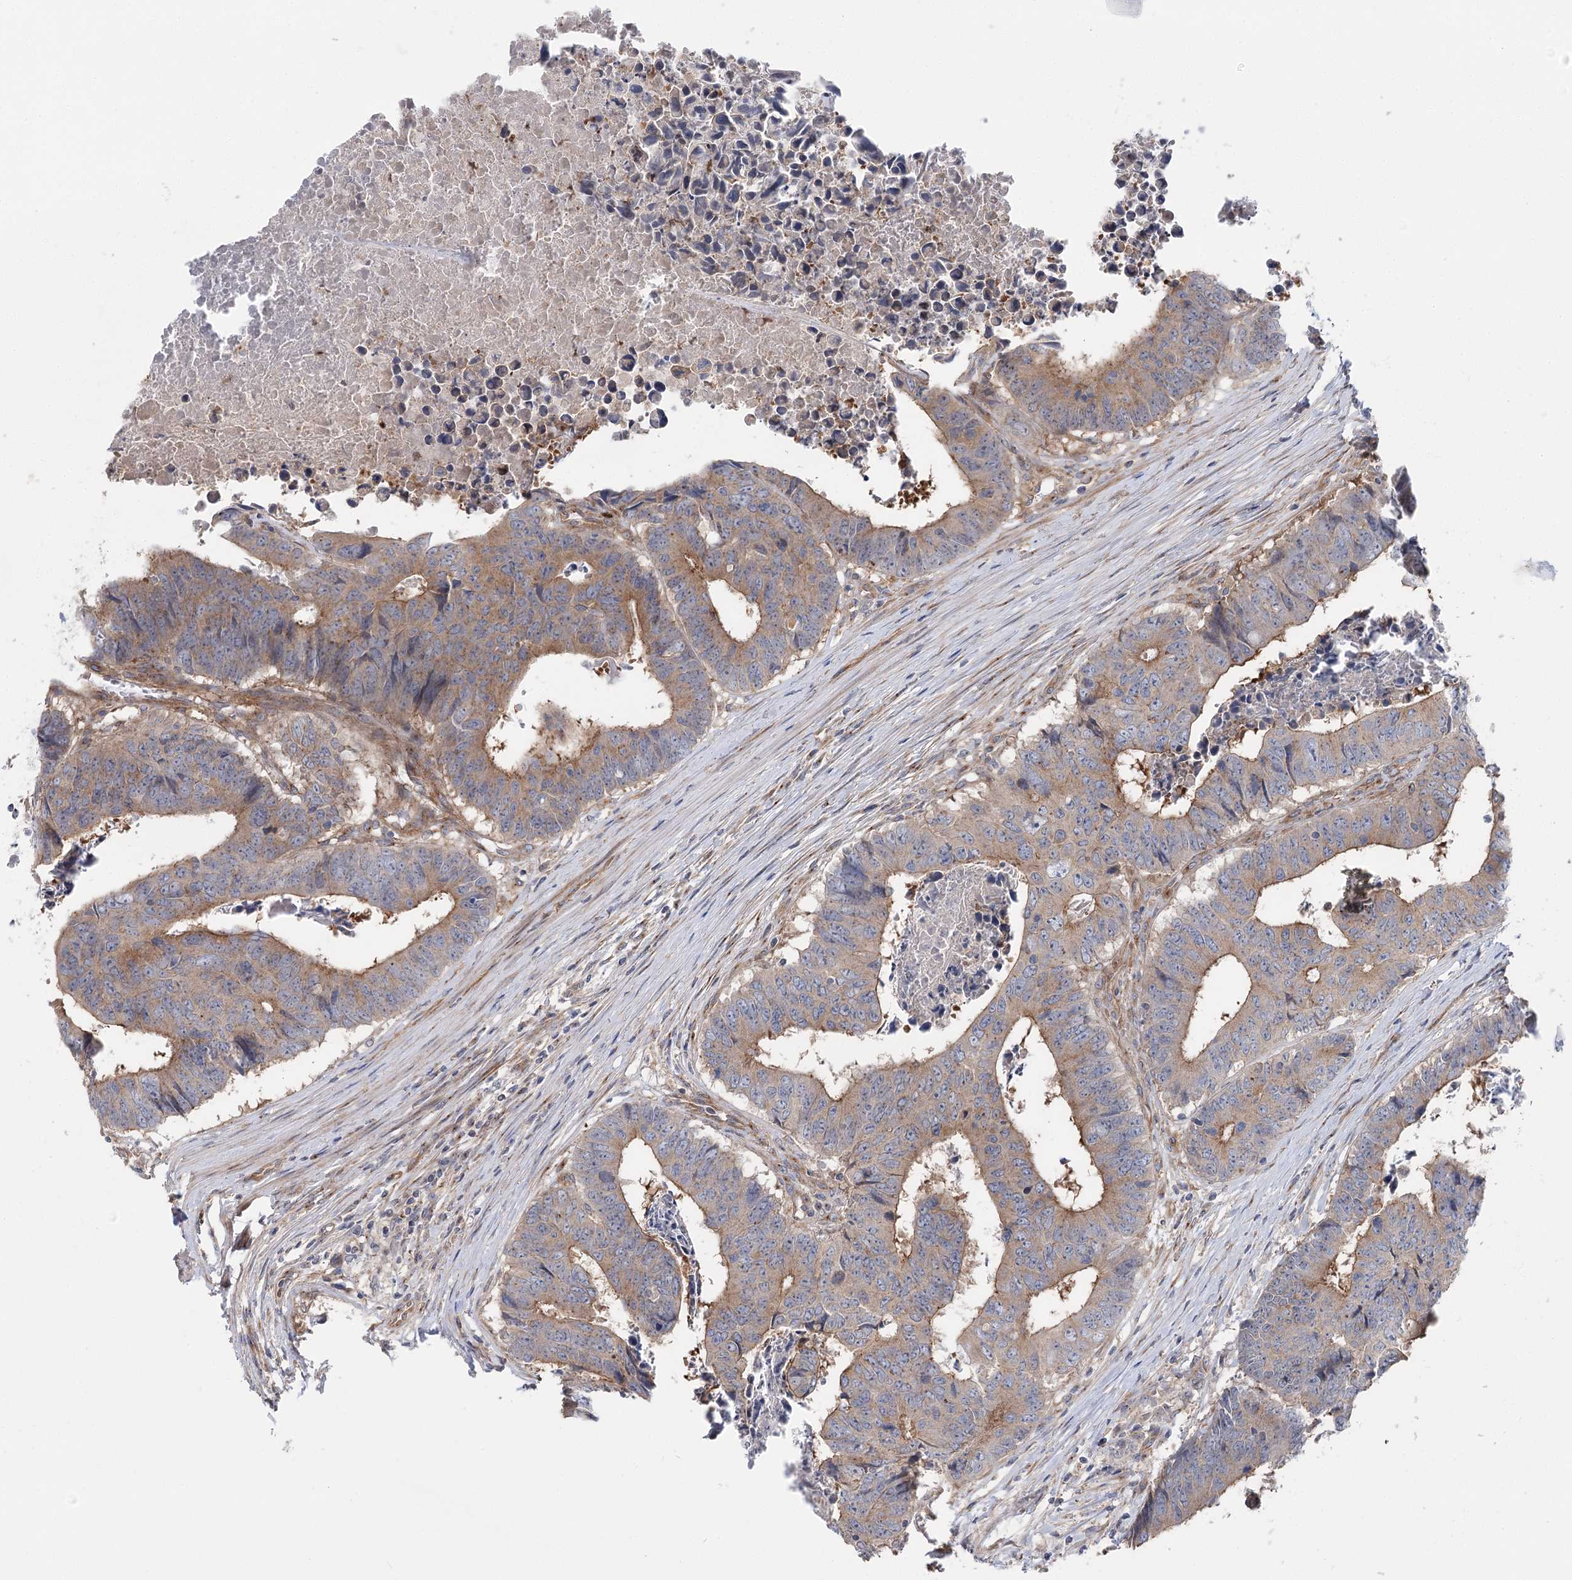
{"staining": {"intensity": "moderate", "quantity": "25%-75%", "location": "cytoplasmic/membranous"}, "tissue": "colorectal cancer", "cell_type": "Tumor cells", "image_type": "cancer", "snomed": [{"axis": "morphology", "description": "Adenocarcinoma, NOS"}, {"axis": "topography", "description": "Rectum"}], "caption": "Immunohistochemistry (IHC) micrograph of neoplastic tissue: colorectal cancer stained using immunohistochemistry demonstrates medium levels of moderate protein expression localized specifically in the cytoplasmic/membranous of tumor cells, appearing as a cytoplasmic/membranous brown color.", "gene": "SCN11A", "patient": {"sex": "male", "age": 84}}